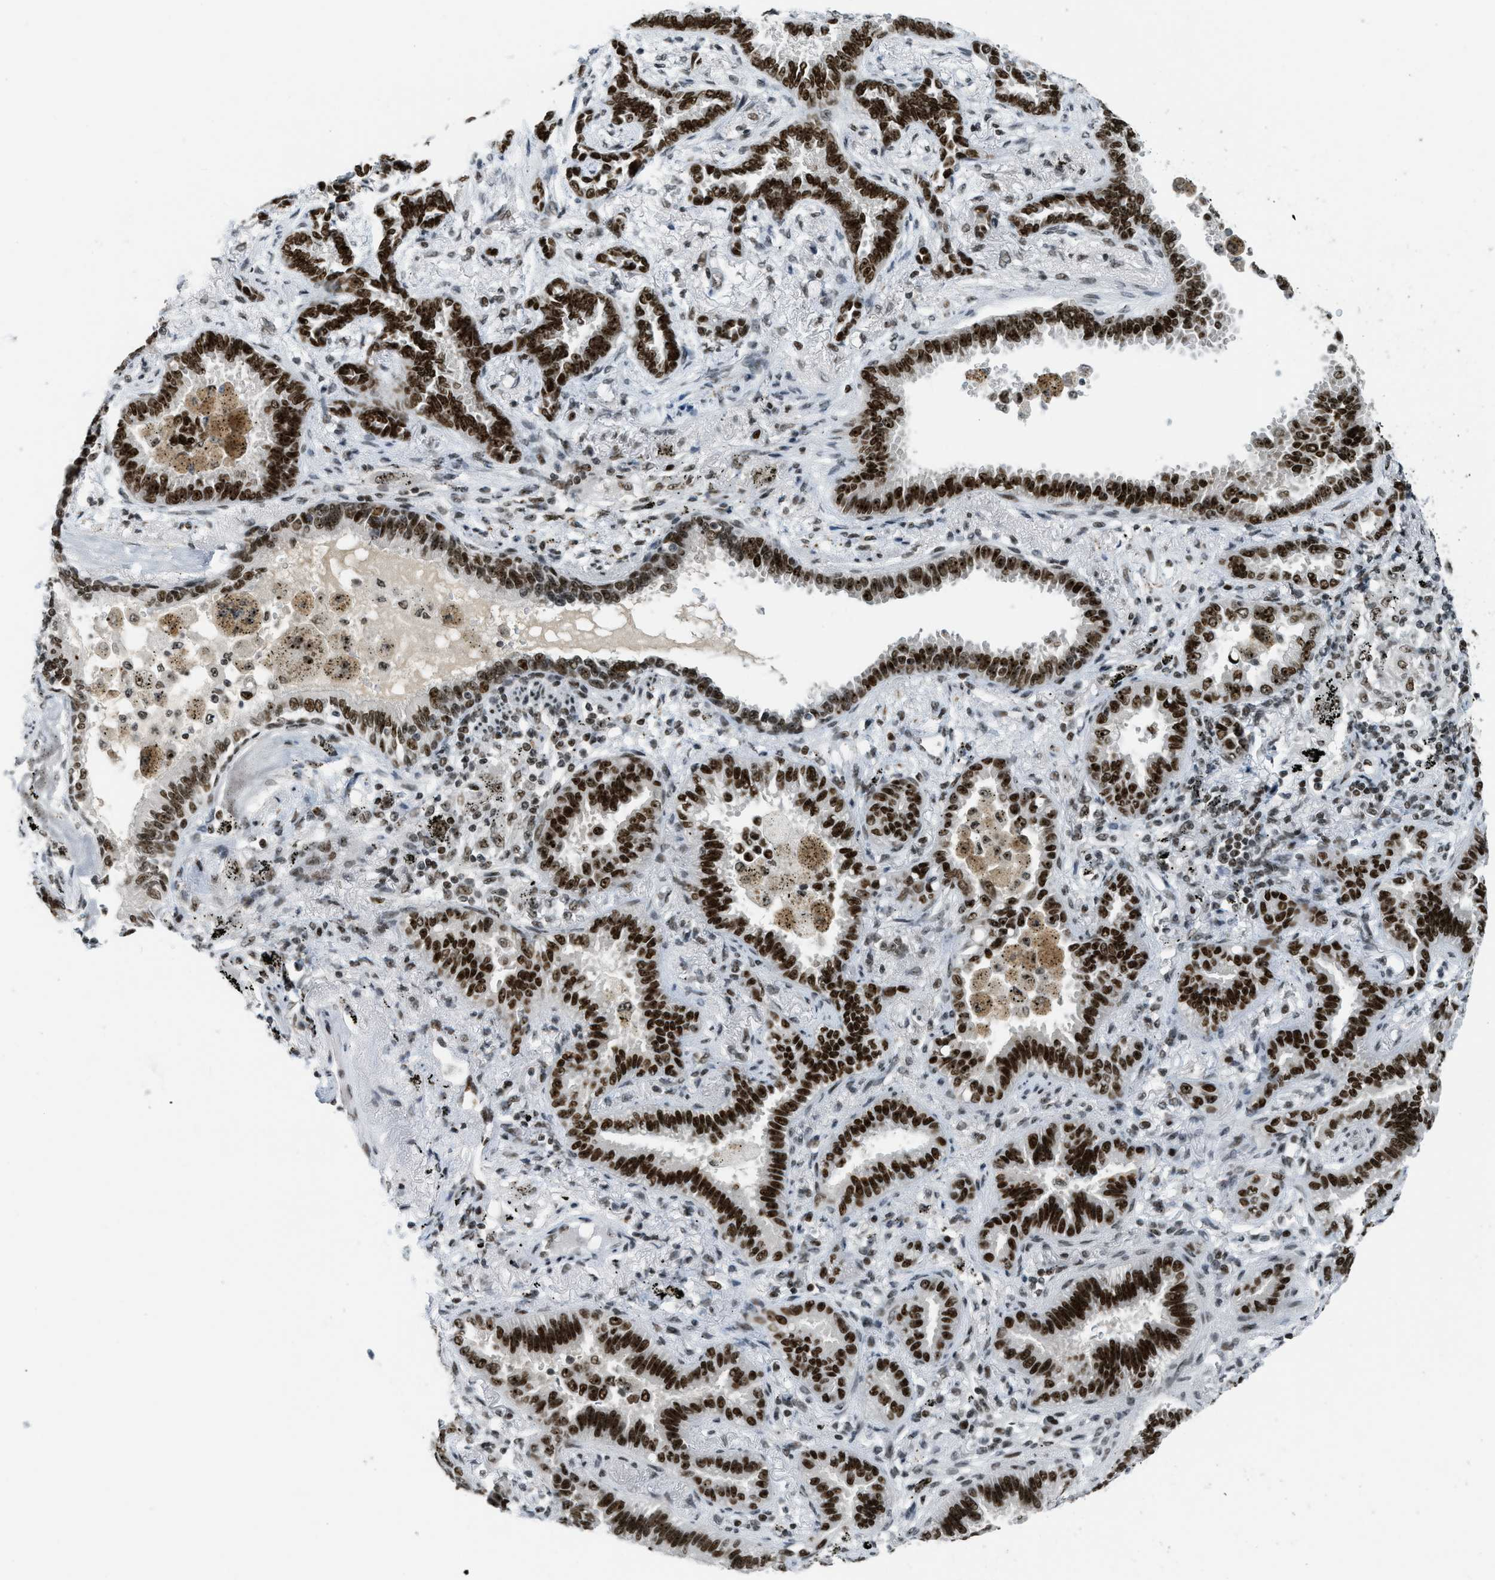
{"staining": {"intensity": "strong", "quantity": ">75%", "location": "nuclear"}, "tissue": "lung cancer", "cell_type": "Tumor cells", "image_type": "cancer", "snomed": [{"axis": "morphology", "description": "Normal tissue, NOS"}, {"axis": "morphology", "description": "Adenocarcinoma, NOS"}, {"axis": "topography", "description": "Lung"}], "caption": "Immunohistochemical staining of lung adenocarcinoma exhibits high levels of strong nuclear protein positivity in approximately >75% of tumor cells.", "gene": "URB1", "patient": {"sex": "male", "age": 59}}